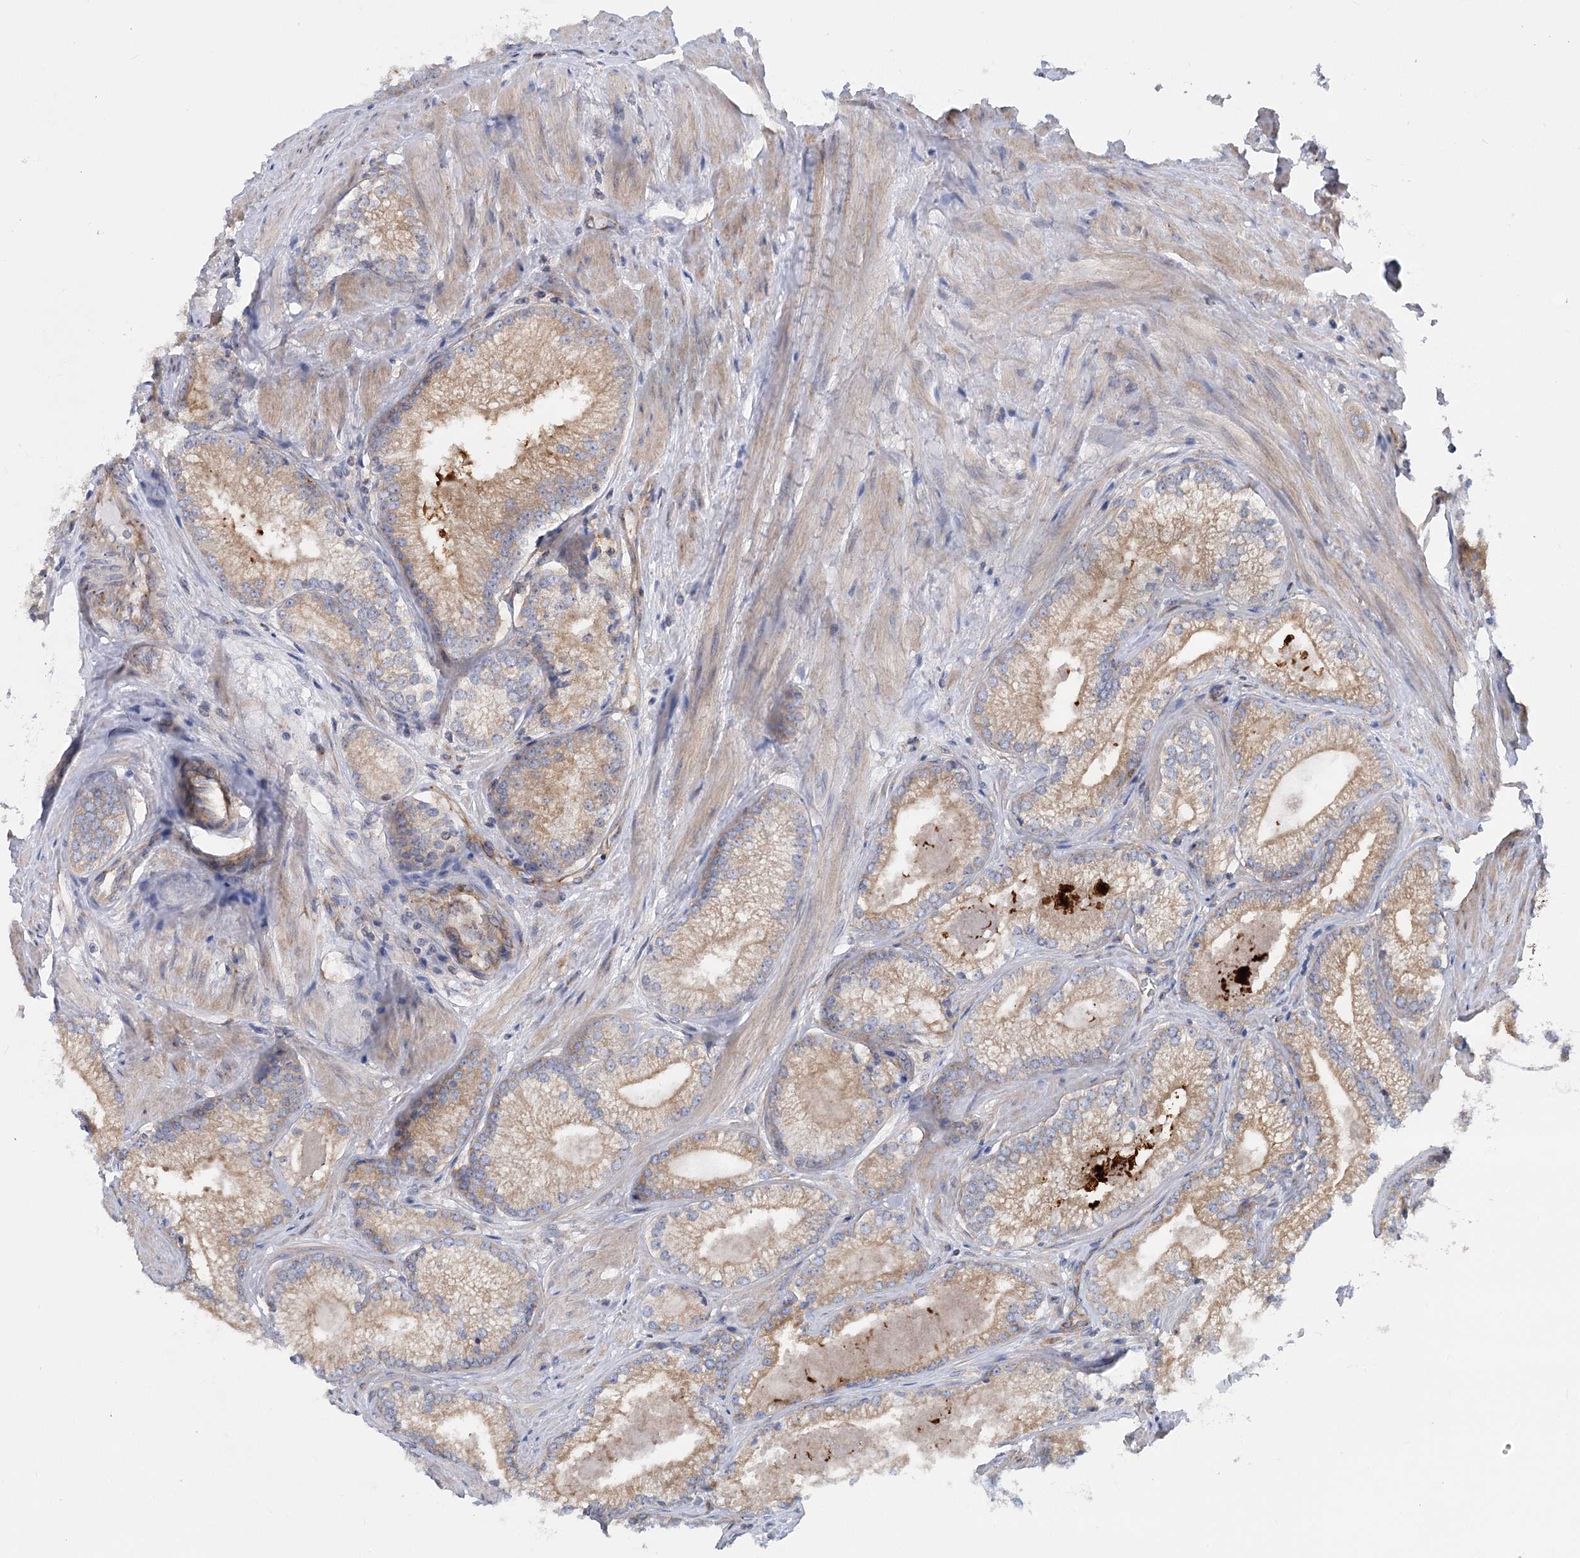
{"staining": {"intensity": "moderate", "quantity": ">75%", "location": "cytoplasmic/membranous"}, "tissue": "prostate cancer", "cell_type": "Tumor cells", "image_type": "cancer", "snomed": [{"axis": "morphology", "description": "Adenocarcinoma, High grade"}, {"axis": "topography", "description": "Prostate"}], "caption": "Brown immunohistochemical staining in human adenocarcinoma (high-grade) (prostate) demonstrates moderate cytoplasmic/membranous expression in approximately >75% of tumor cells.", "gene": "SCN11A", "patient": {"sex": "male", "age": 66}}